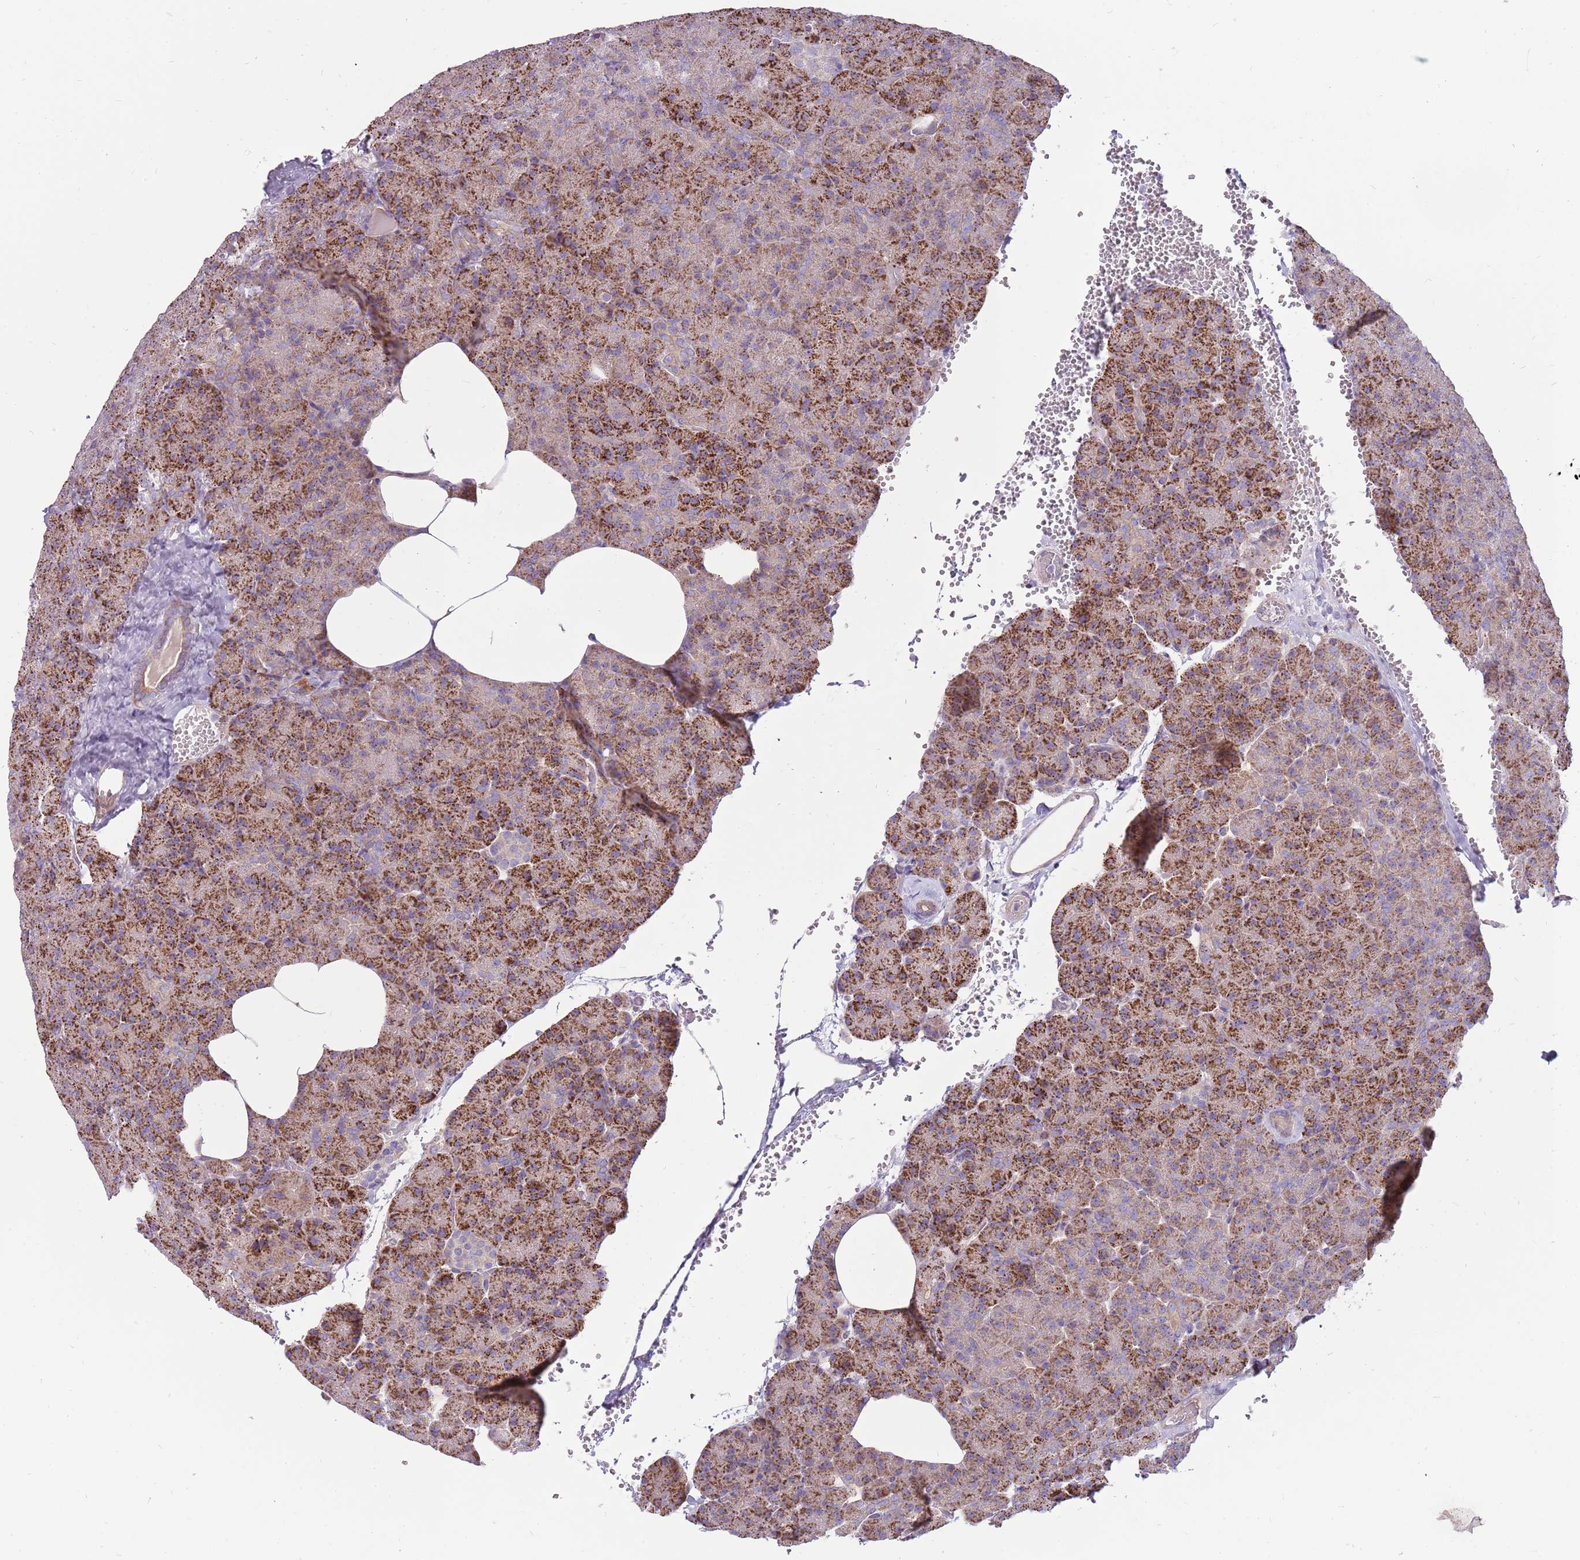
{"staining": {"intensity": "strong", "quantity": "25%-75%", "location": "cytoplasmic/membranous"}, "tissue": "pancreas", "cell_type": "Exocrine glandular cells", "image_type": "normal", "snomed": [{"axis": "morphology", "description": "Normal tissue, NOS"}, {"axis": "morphology", "description": "Carcinoid, malignant, NOS"}, {"axis": "topography", "description": "Pancreas"}], "caption": "Unremarkable pancreas demonstrates strong cytoplasmic/membranous expression in about 25%-75% of exocrine glandular cells, visualized by immunohistochemistry. Nuclei are stained in blue.", "gene": "MCUB", "patient": {"sex": "female", "age": 35}}